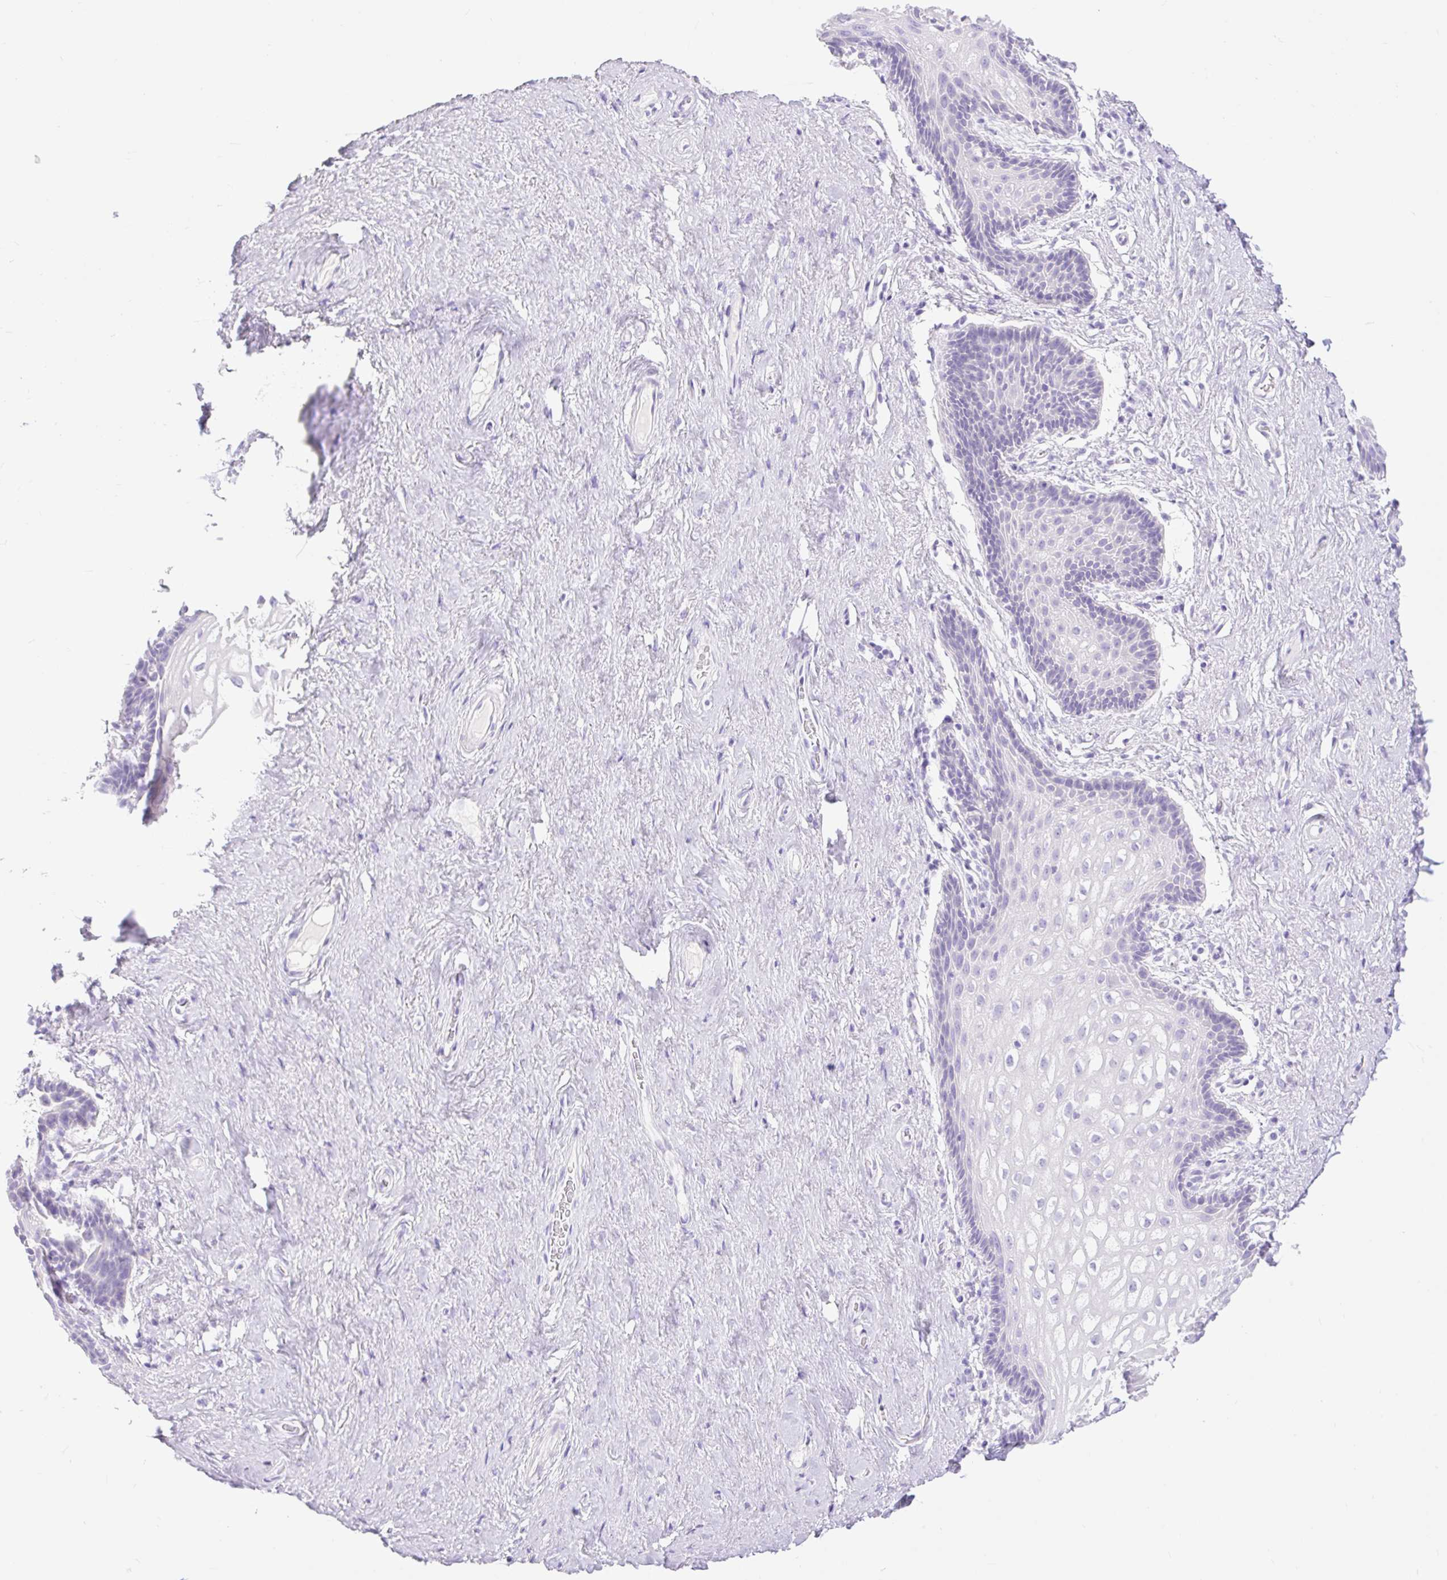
{"staining": {"intensity": "negative", "quantity": "none", "location": "none"}, "tissue": "vagina", "cell_type": "Squamous epithelial cells", "image_type": "normal", "snomed": [{"axis": "morphology", "description": "Normal tissue, NOS"}, {"axis": "topography", "description": "Vagina"}, {"axis": "topography", "description": "Peripheral nerve tissue"}], "caption": "A high-resolution histopathology image shows immunohistochemistry staining of normal vagina, which shows no significant positivity in squamous epithelial cells.", "gene": "SLC25A40", "patient": {"sex": "female", "age": 71}}